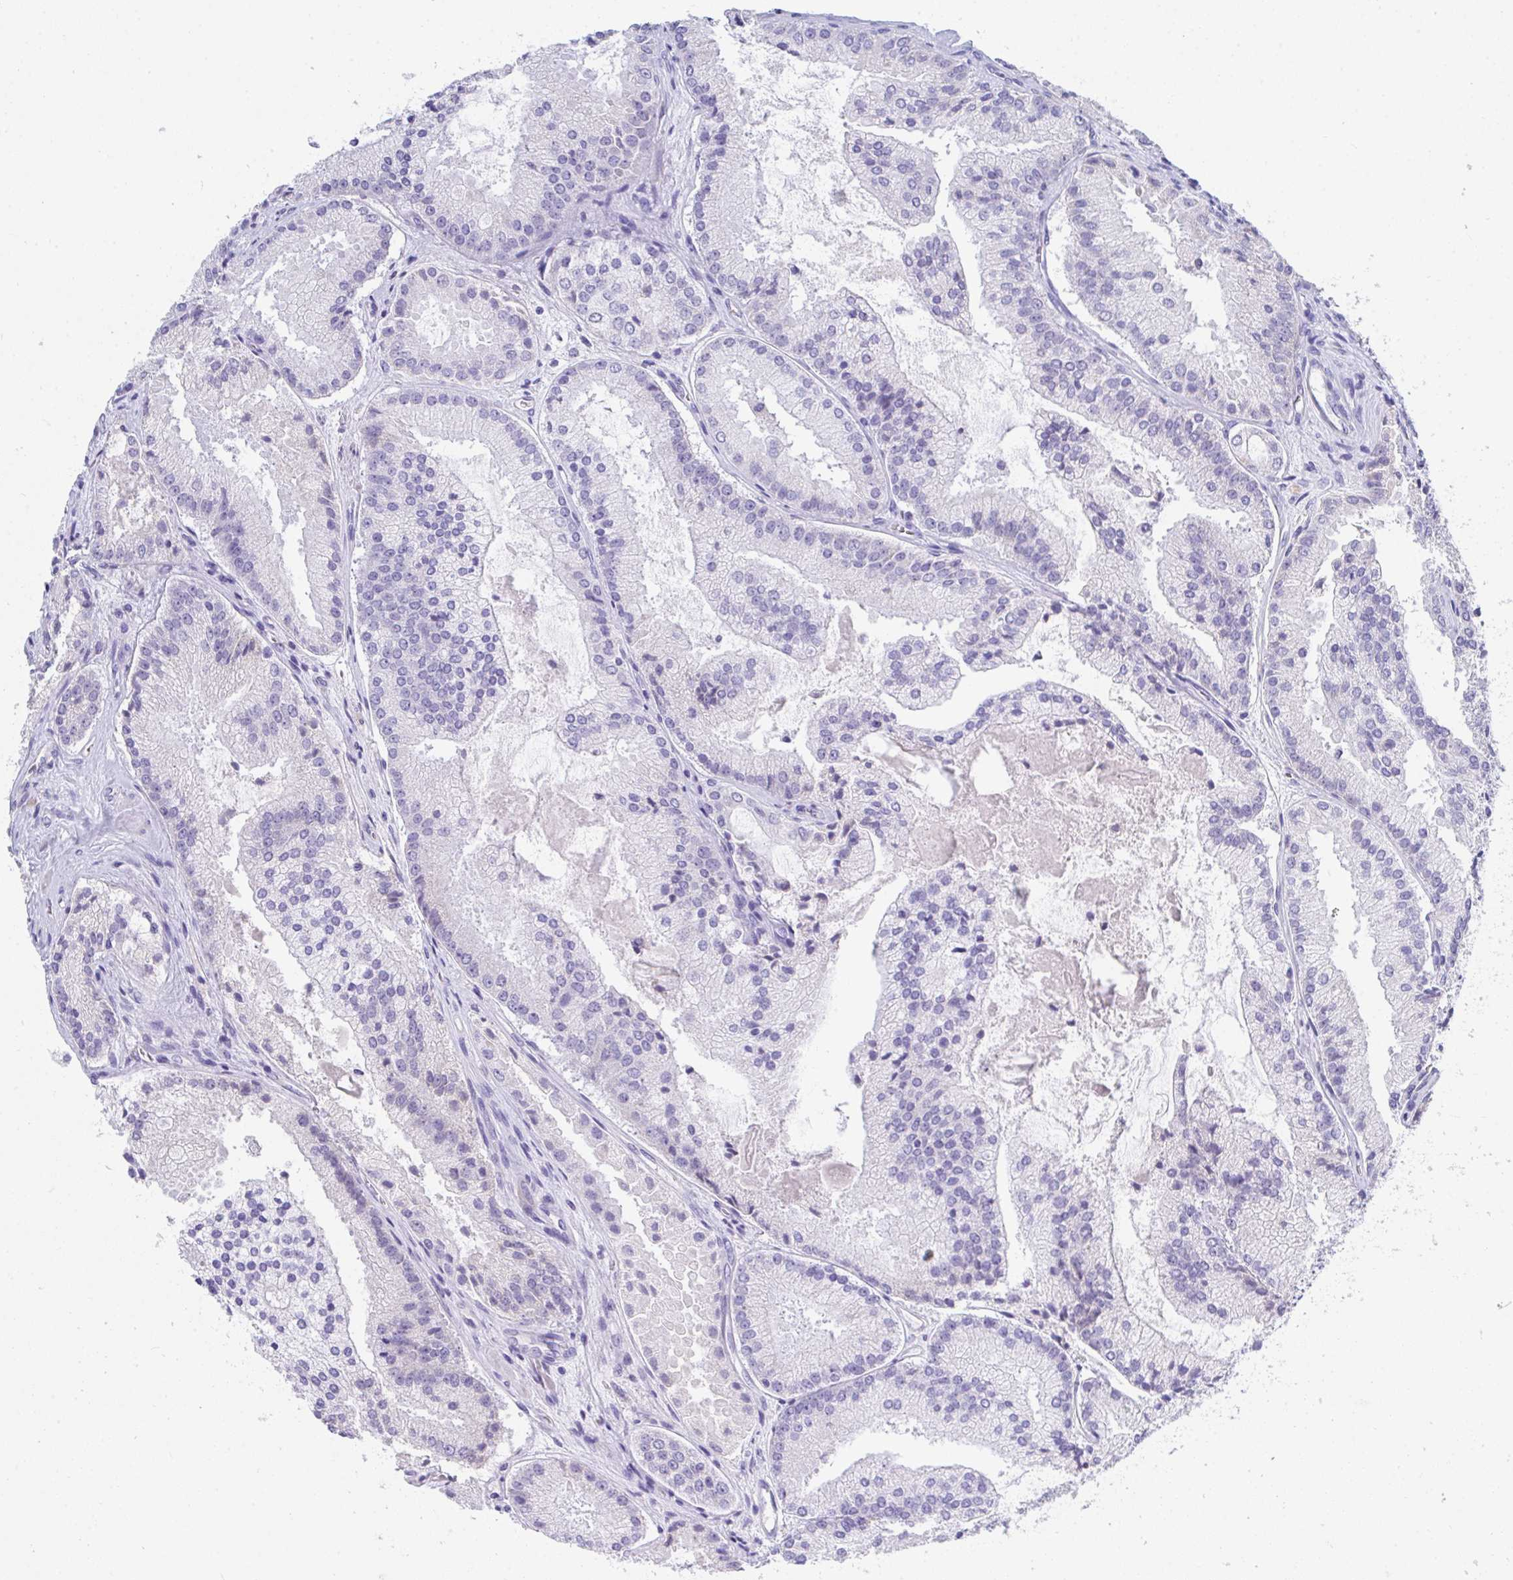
{"staining": {"intensity": "negative", "quantity": "none", "location": "none"}, "tissue": "prostate cancer", "cell_type": "Tumor cells", "image_type": "cancer", "snomed": [{"axis": "morphology", "description": "Adenocarcinoma, High grade"}, {"axis": "topography", "description": "Prostate"}], "caption": "Image shows no significant protein positivity in tumor cells of prostate cancer (adenocarcinoma (high-grade)).", "gene": "COA5", "patient": {"sex": "male", "age": 73}}